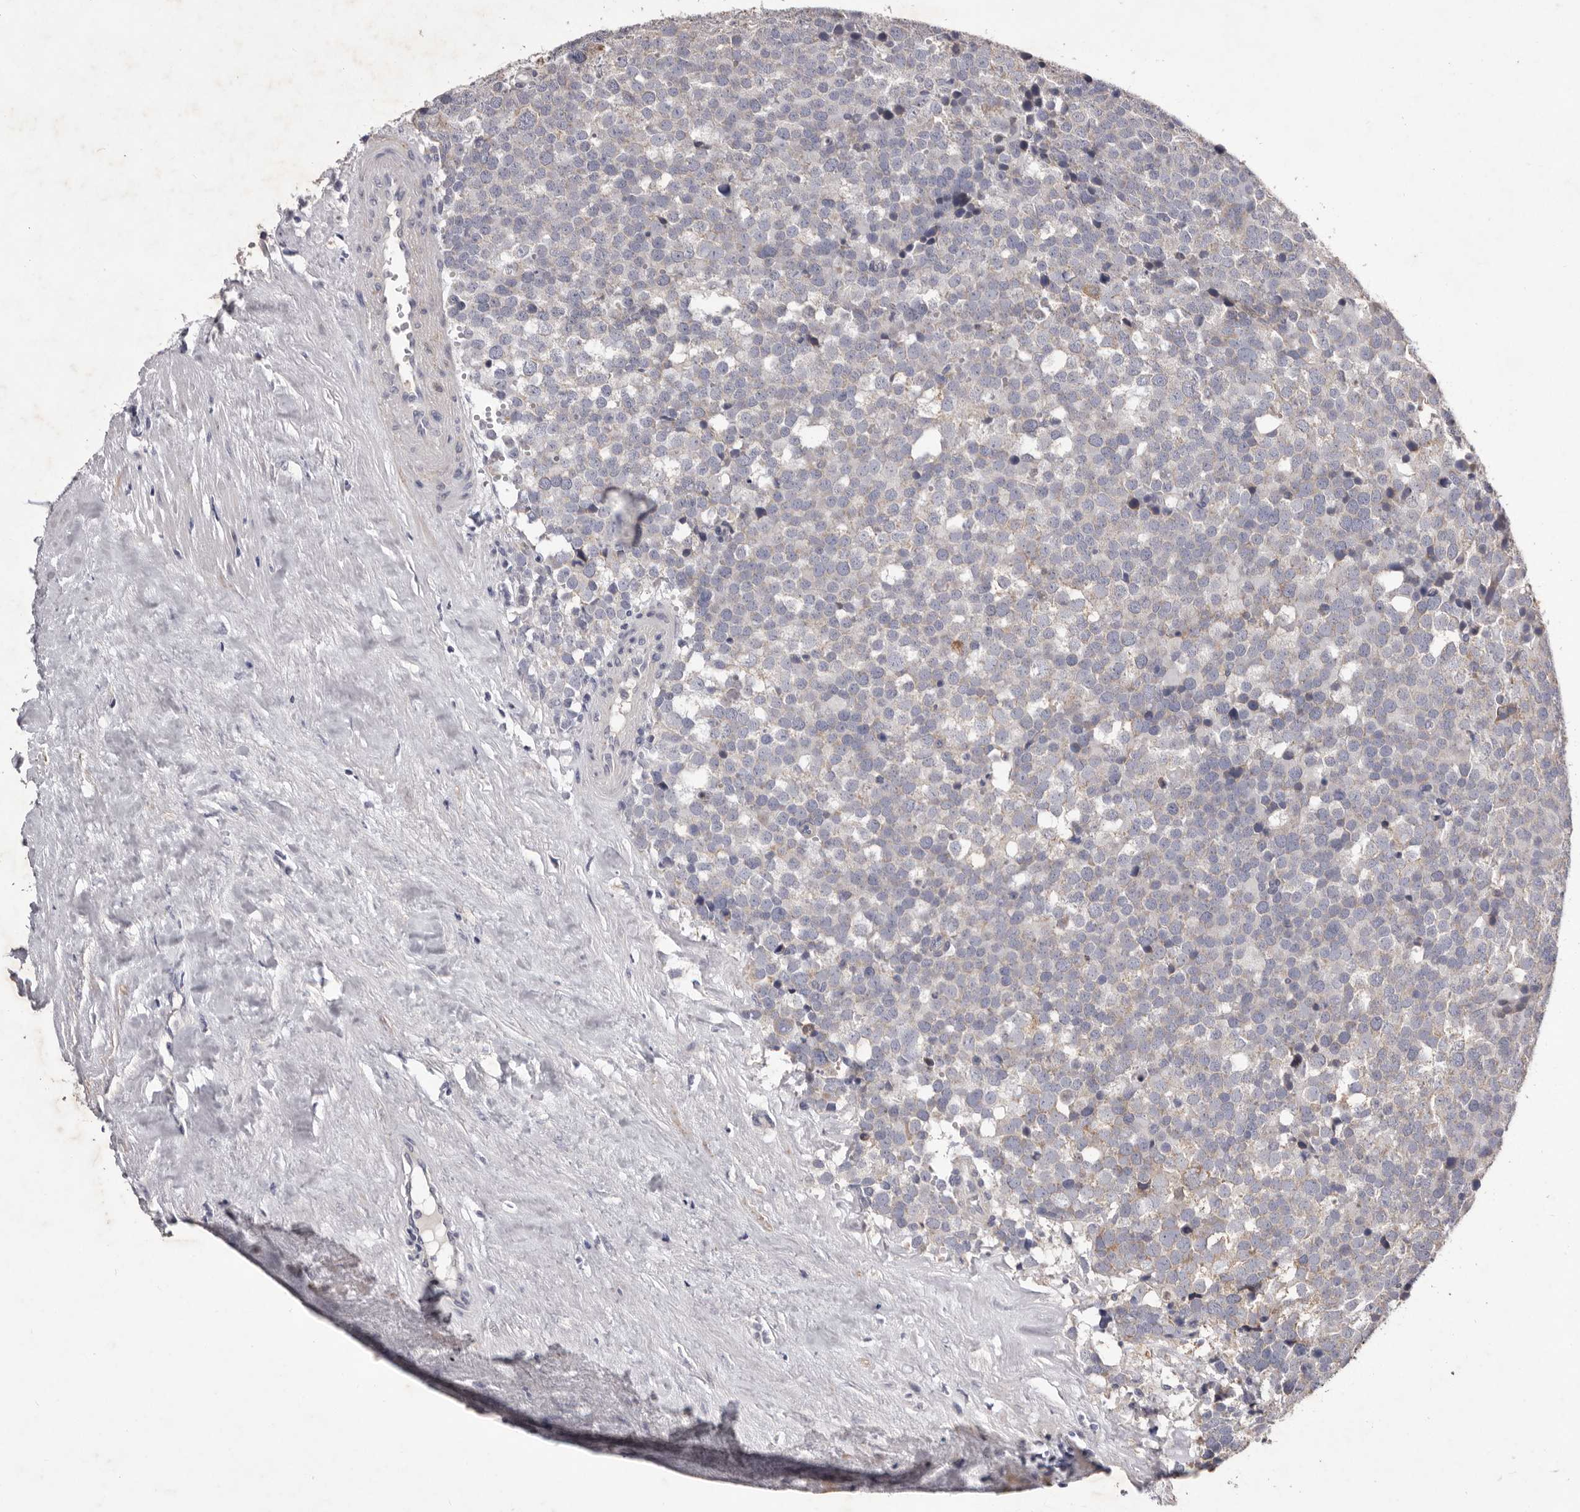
{"staining": {"intensity": "negative", "quantity": "none", "location": "none"}, "tissue": "testis cancer", "cell_type": "Tumor cells", "image_type": "cancer", "snomed": [{"axis": "morphology", "description": "Seminoma, NOS"}, {"axis": "topography", "description": "Testis"}], "caption": "Immunohistochemistry image of testis cancer stained for a protein (brown), which shows no staining in tumor cells.", "gene": "CXCL14", "patient": {"sex": "male", "age": 71}}